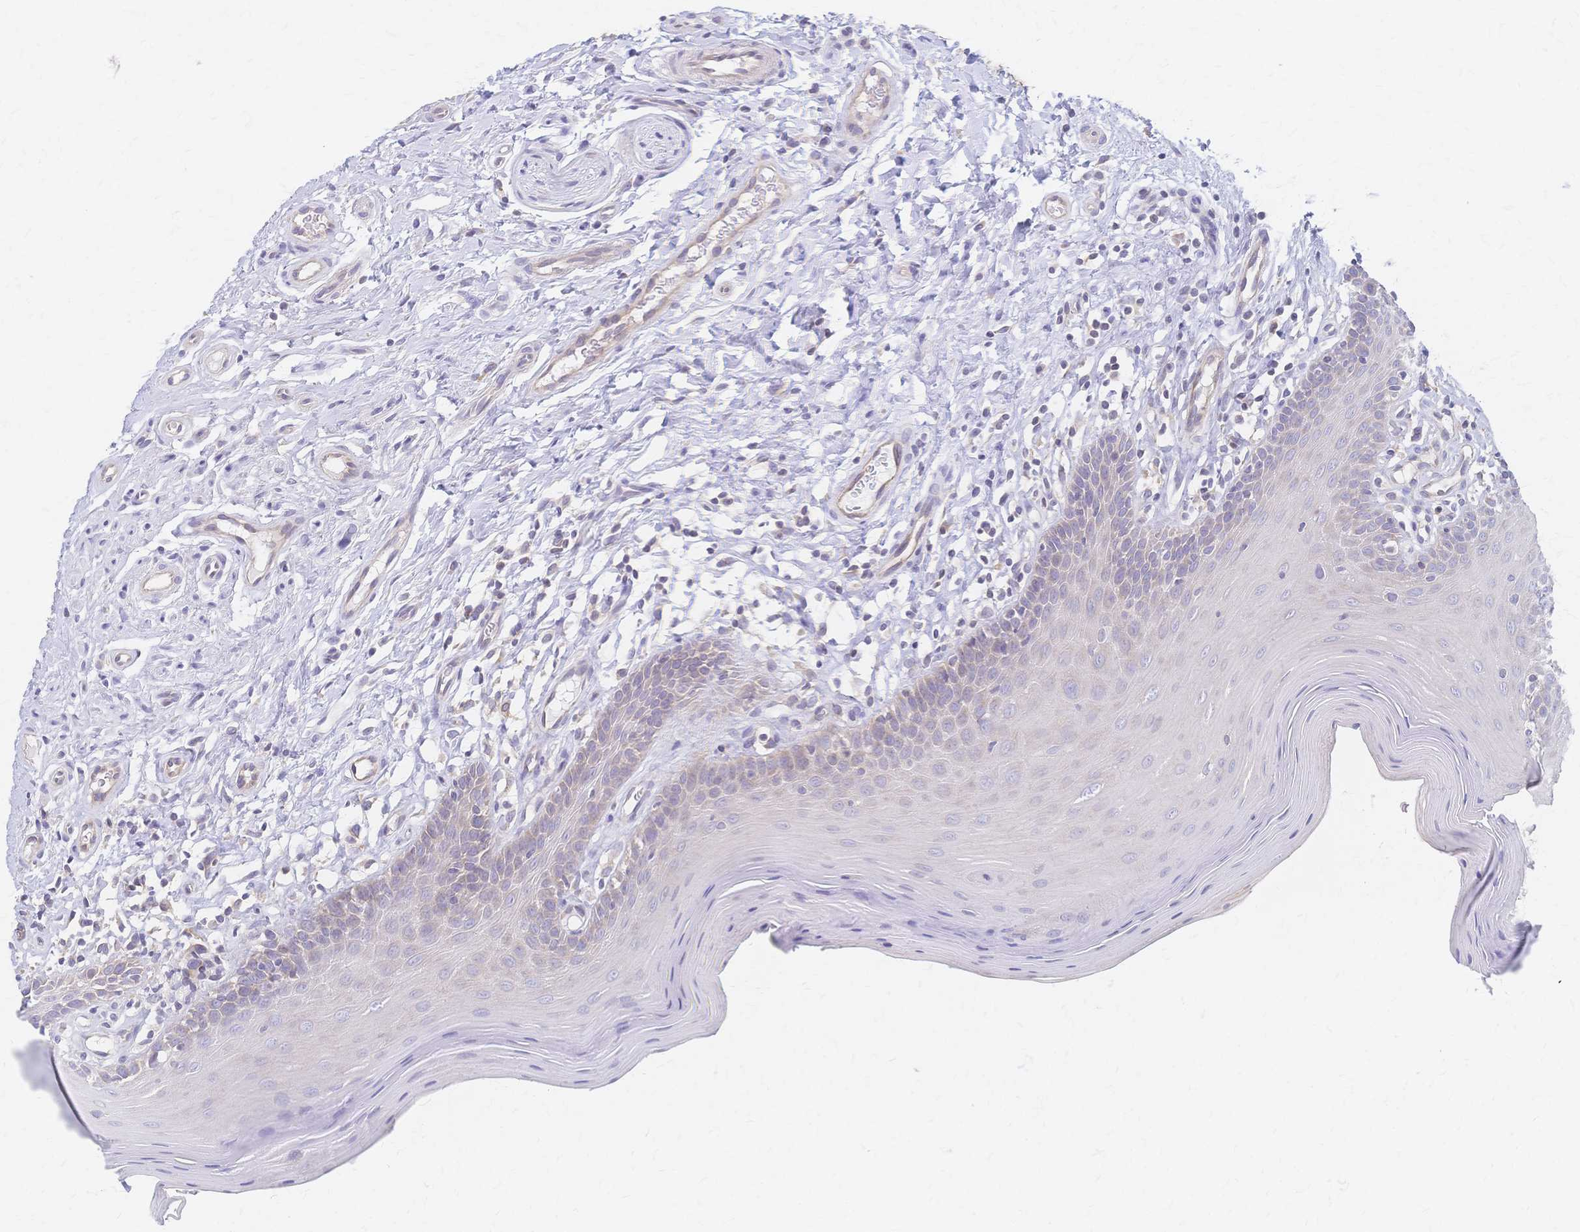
{"staining": {"intensity": "negative", "quantity": "none", "location": "none"}, "tissue": "oral mucosa", "cell_type": "Squamous epithelial cells", "image_type": "normal", "snomed": [{"axis": "morphology", "description": "Normal tissue, NOS"}, {"axis": "topography", "description": "Oral tissue"}, {"axis": "topography", "description": "Tounge, NOS"}], "caption": "IHC of unremarkable human oral mucosa shows no expression in squamous epithelial cells.", "gene": "CYB5A", "patient": {"sex": "female", "age": 58}}